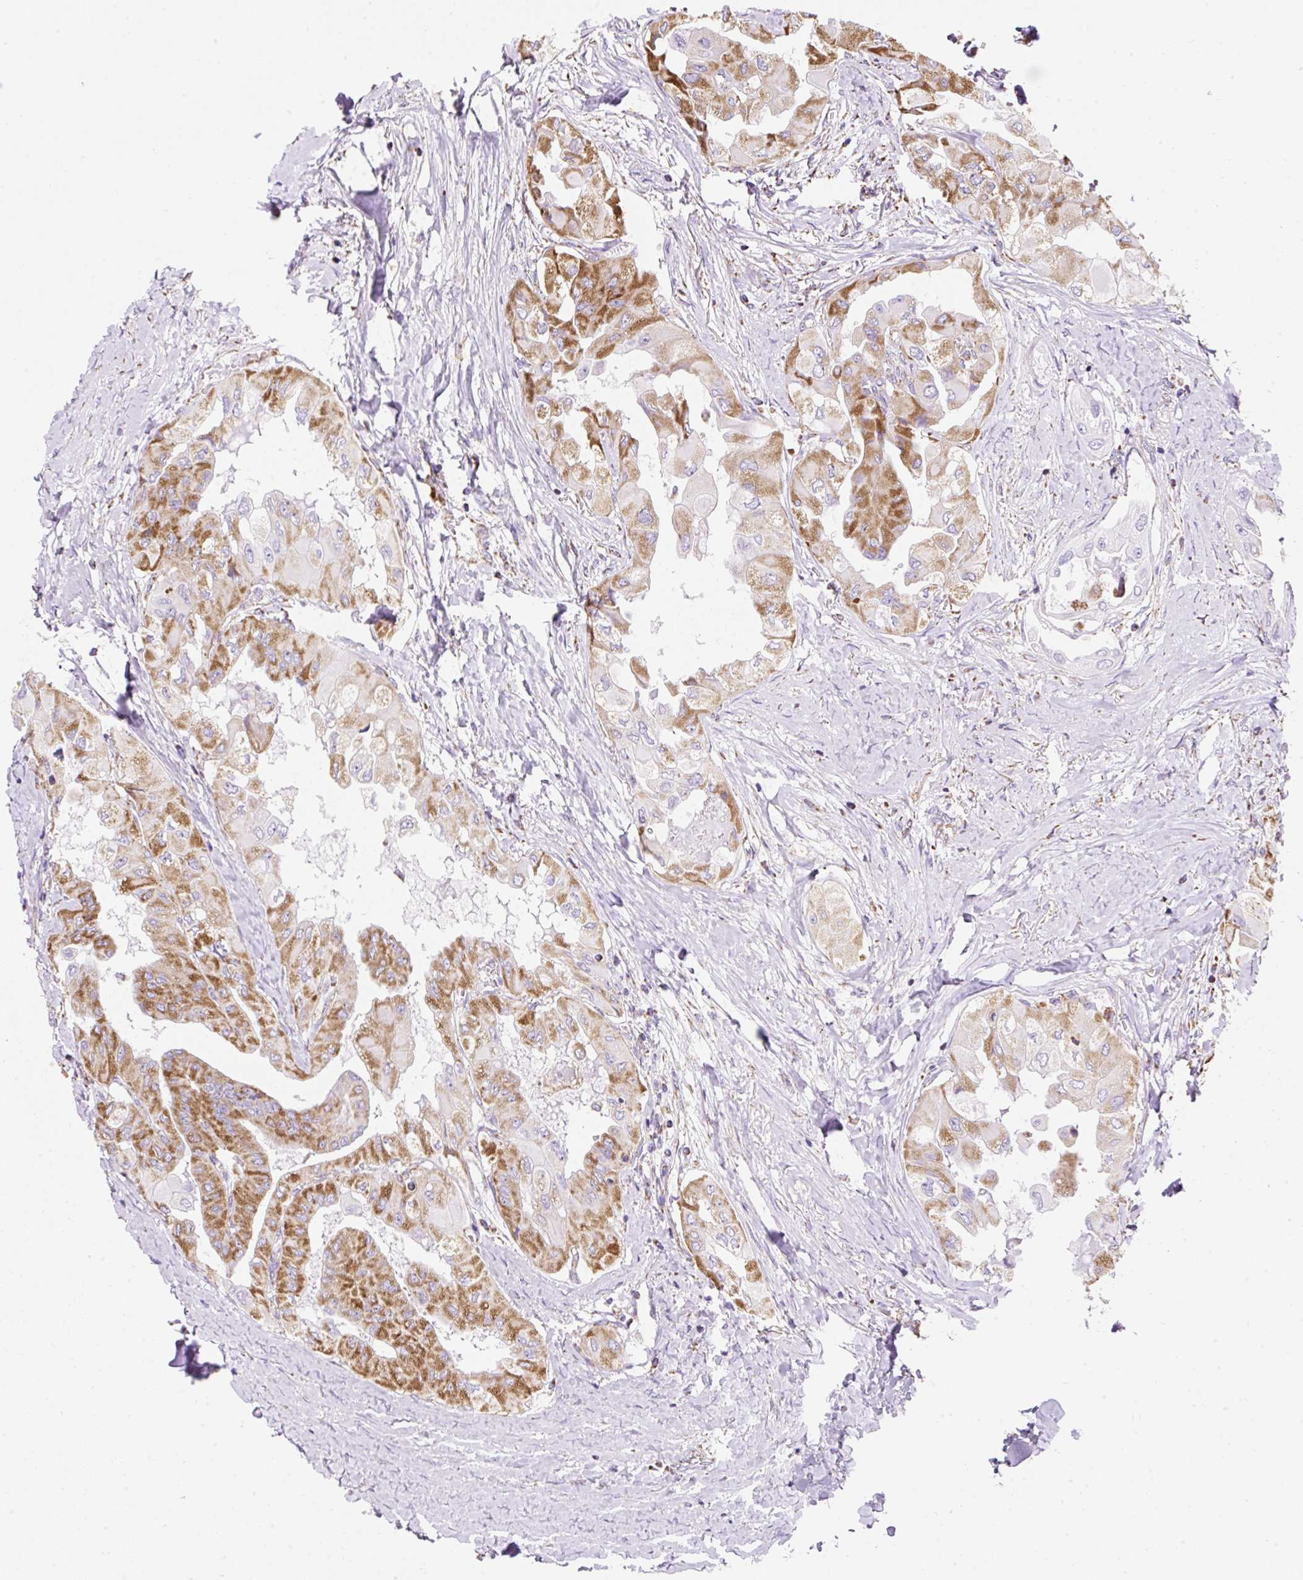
{"staining": {"intensity": "moderate", "quantity": ">75%", "location": "cytoplasmic/membranous"}, "tissue": "thyroid cancer", "cell_type": "Tumor cells", "image_type": "cancer", "snomed": [{"axis": "morphology", "description": "Normal tissue, NOS"}, {"axis": "morphology", "description": "Papillary adenocarcinoma, NOS"}, {"axis": "topography", "description": "Thyroid gland"}], "caption": "Immunohistochemical staining of papillary adenocarcinoma (thyroid) demonstrates medium levels of moderate cytoplasmic/membranous staining in about >75% of tumor cells. The staining was performed using DAB (3,3'-diaminobenzidine) to visualize the protein expression in brown, while the nuclei were stained in blue with hematoxylin (Magnification: 20x).", "gene": "DAAM2", "patient": {"sex": "female", "age": 59}}